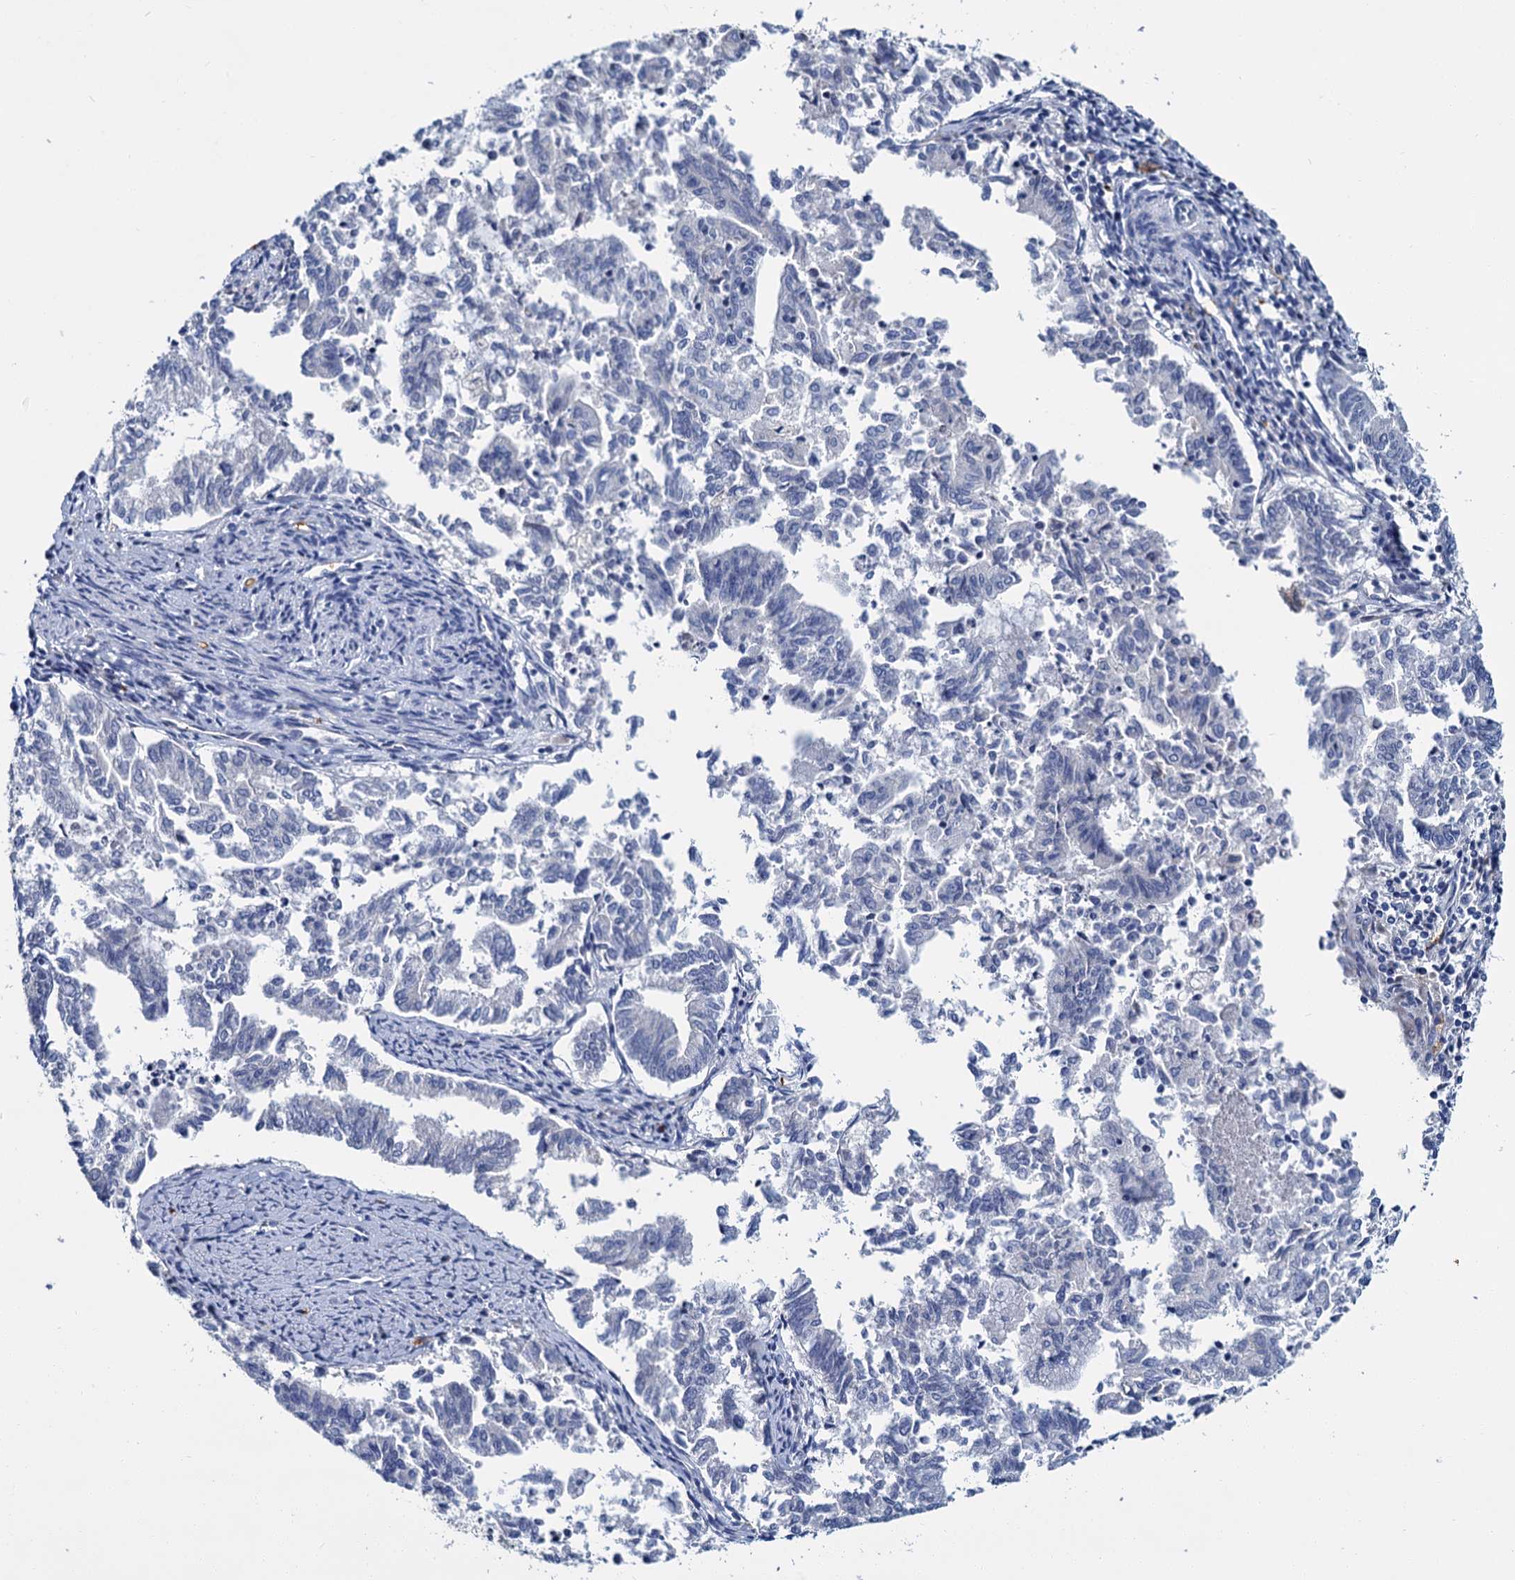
{"staining": {"intensity": "negative", "quantity": "none", "location": "none"}, "tissue": "endometrial cancer", "cell_type": "Tumor cells", "image_type": "cancer", "snomed": [{"axis": "morphology", "description": "Adenocarcinoma, NOS"}, {"axis": "topography", "description": "Endometrium"}], "caption": "Human adenocarcinoma (endometrial) stained for a protein using immunohistochemistry (IHC) demonstrates no expression in tumor cells.", "gene": "ATG2A", "patient": {"sex": "female", "age": 79}}